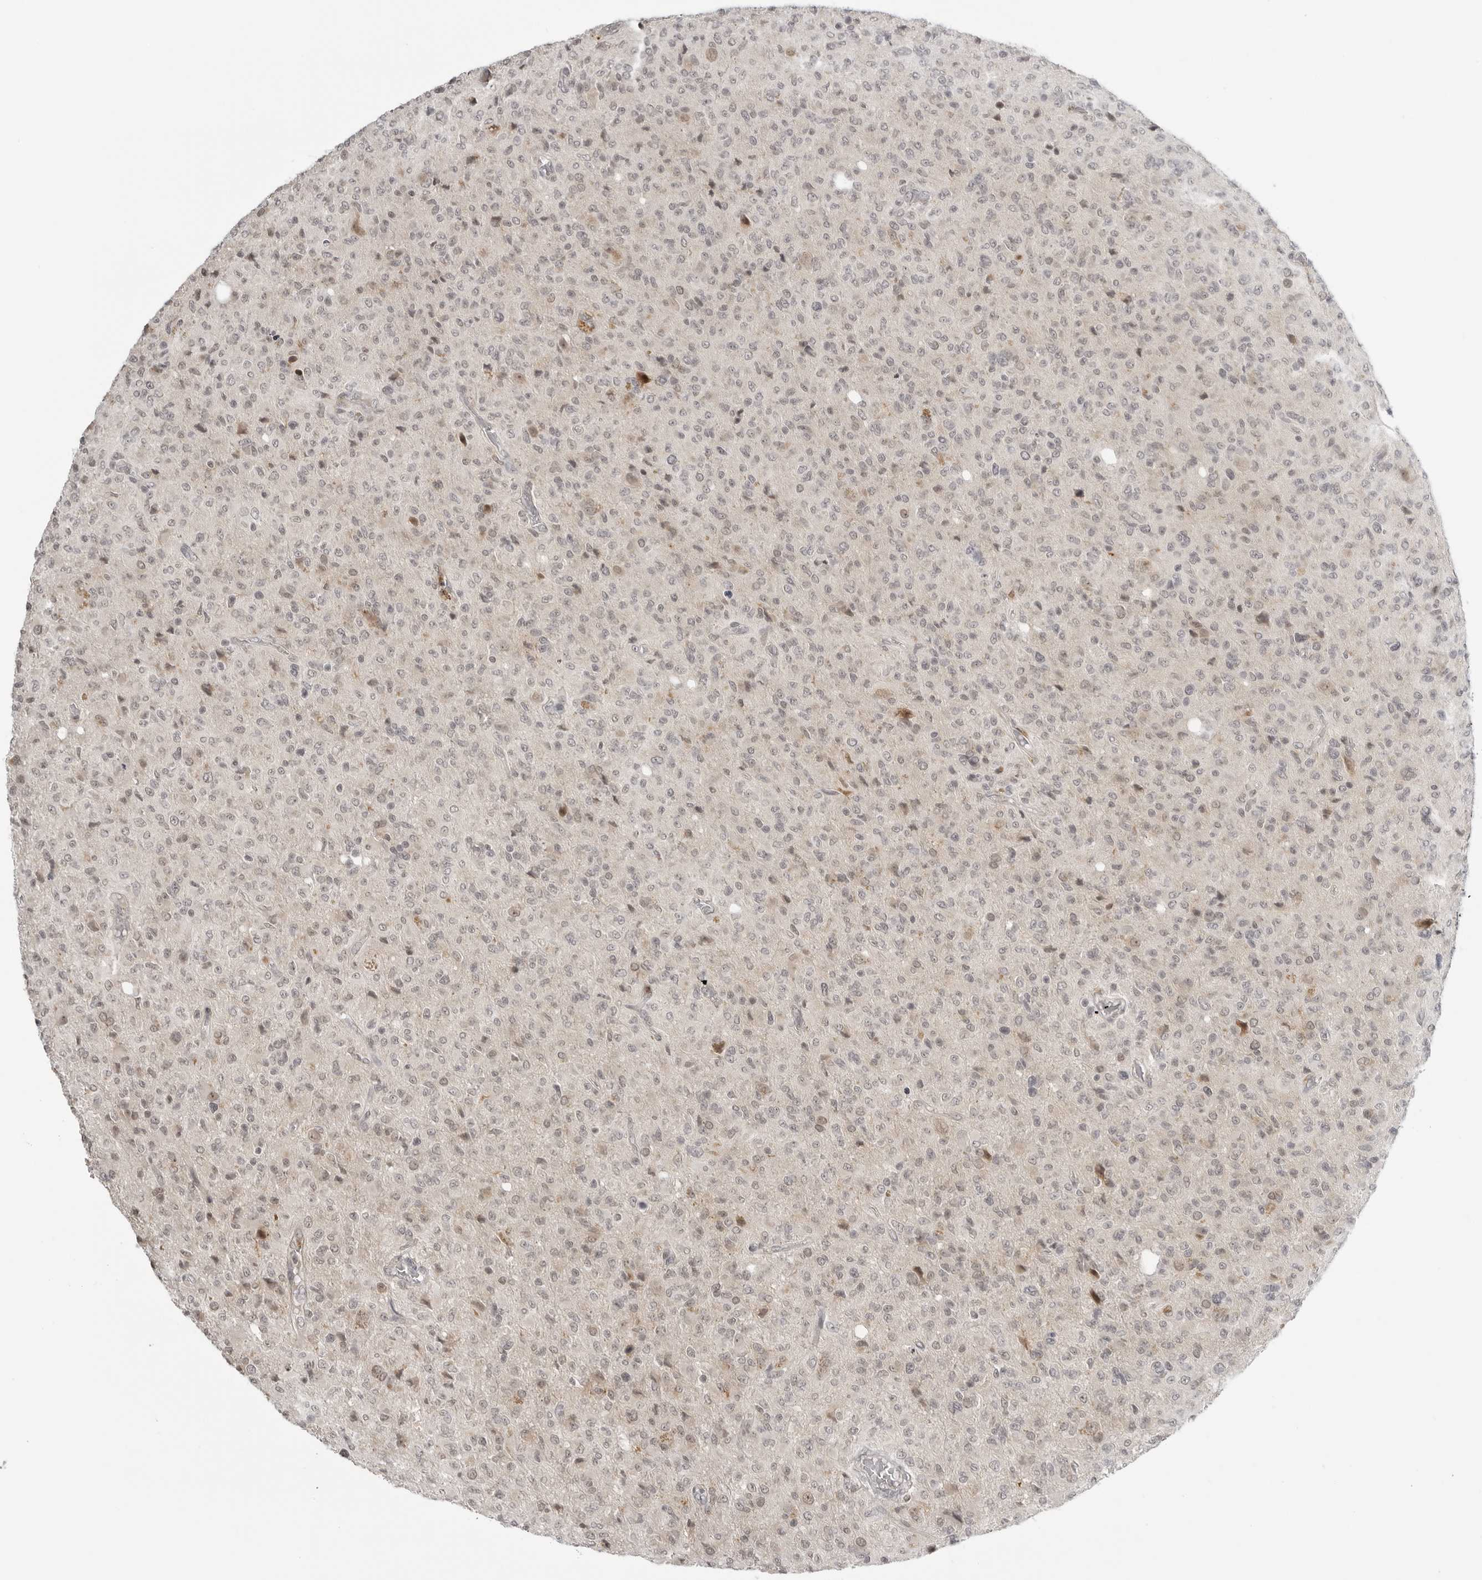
{"staining": {"intensity": "weak", "quantity": "25%-75%", "location": "nuclear"}, "tissue": "glioma", "cell_type": "Tumor cells", "image_type": "cancer", "snomed": [{"axis": "morphology", "description": "Glioma, malignant, High grade"}, {"axis": "topography", "description": "Brain"}], "caption": "Malignant high-grade glioma stained for a protein (brown) reveals weak nuclear positive positivity in about 25%-75% of tumor cells.", "gene": "SUGCT", "patient": {"sex": "female", "age": 57}}